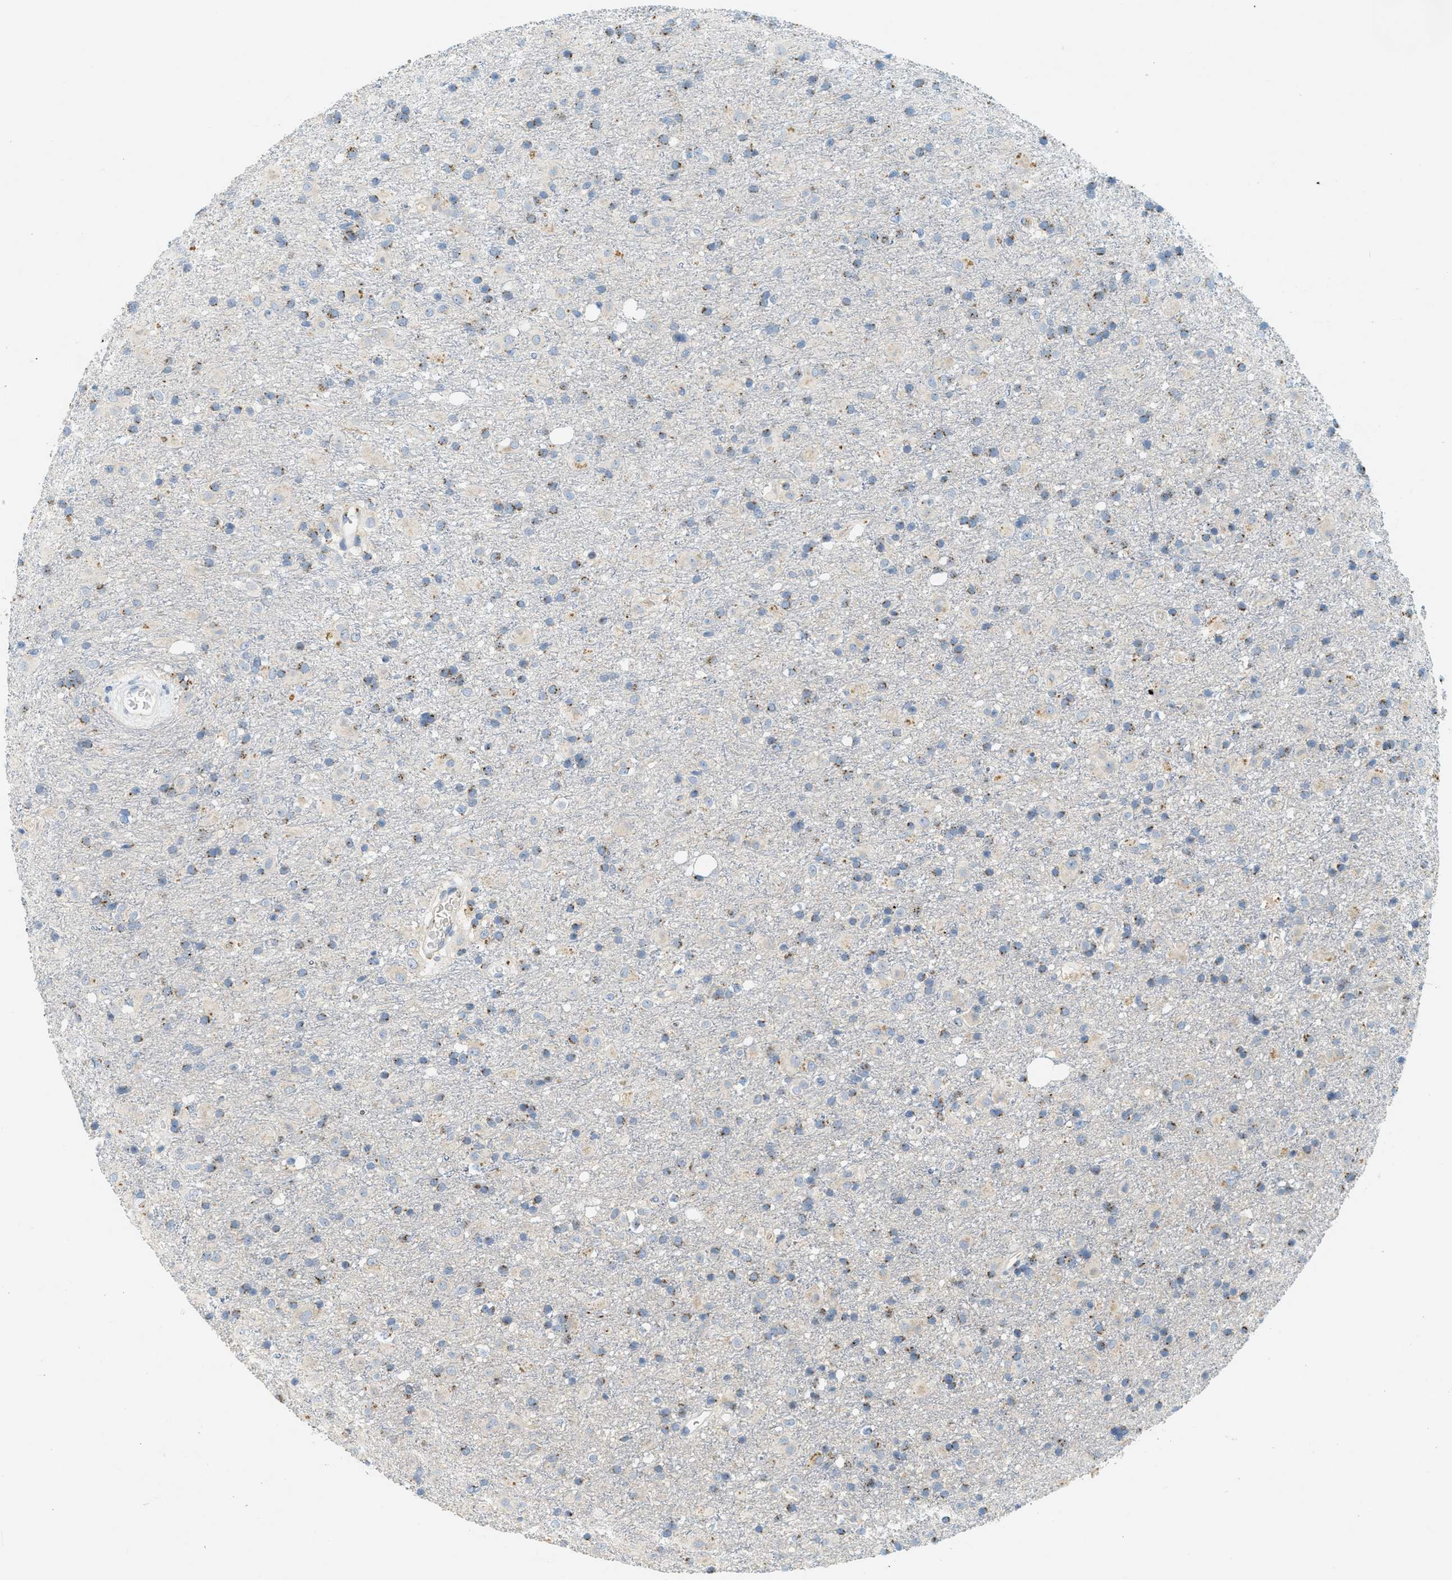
{"staining": {"intensity": "weak", "quantity": "<25%", "location": "cytoplasmic/membranous"}, "tissue": "glioma", "cell_type": "Tumor cells", "image_type": "cancer", "snomed": [{"axis": "morphology", "description": "Glioma, malignant, Low grade"}, {"axis": "topography", "description": "Brain"}], "caption": "Tumor cells show no significant positivity in glioma. (Stains: DAB (3,3'-diaminobenzidine) IHC with hematoxylin counter stain, Microscopy: brightfield microscopy at high magnification).", "gene": "ENTPD4", "patient": {"sex": "male", "age": 65}}